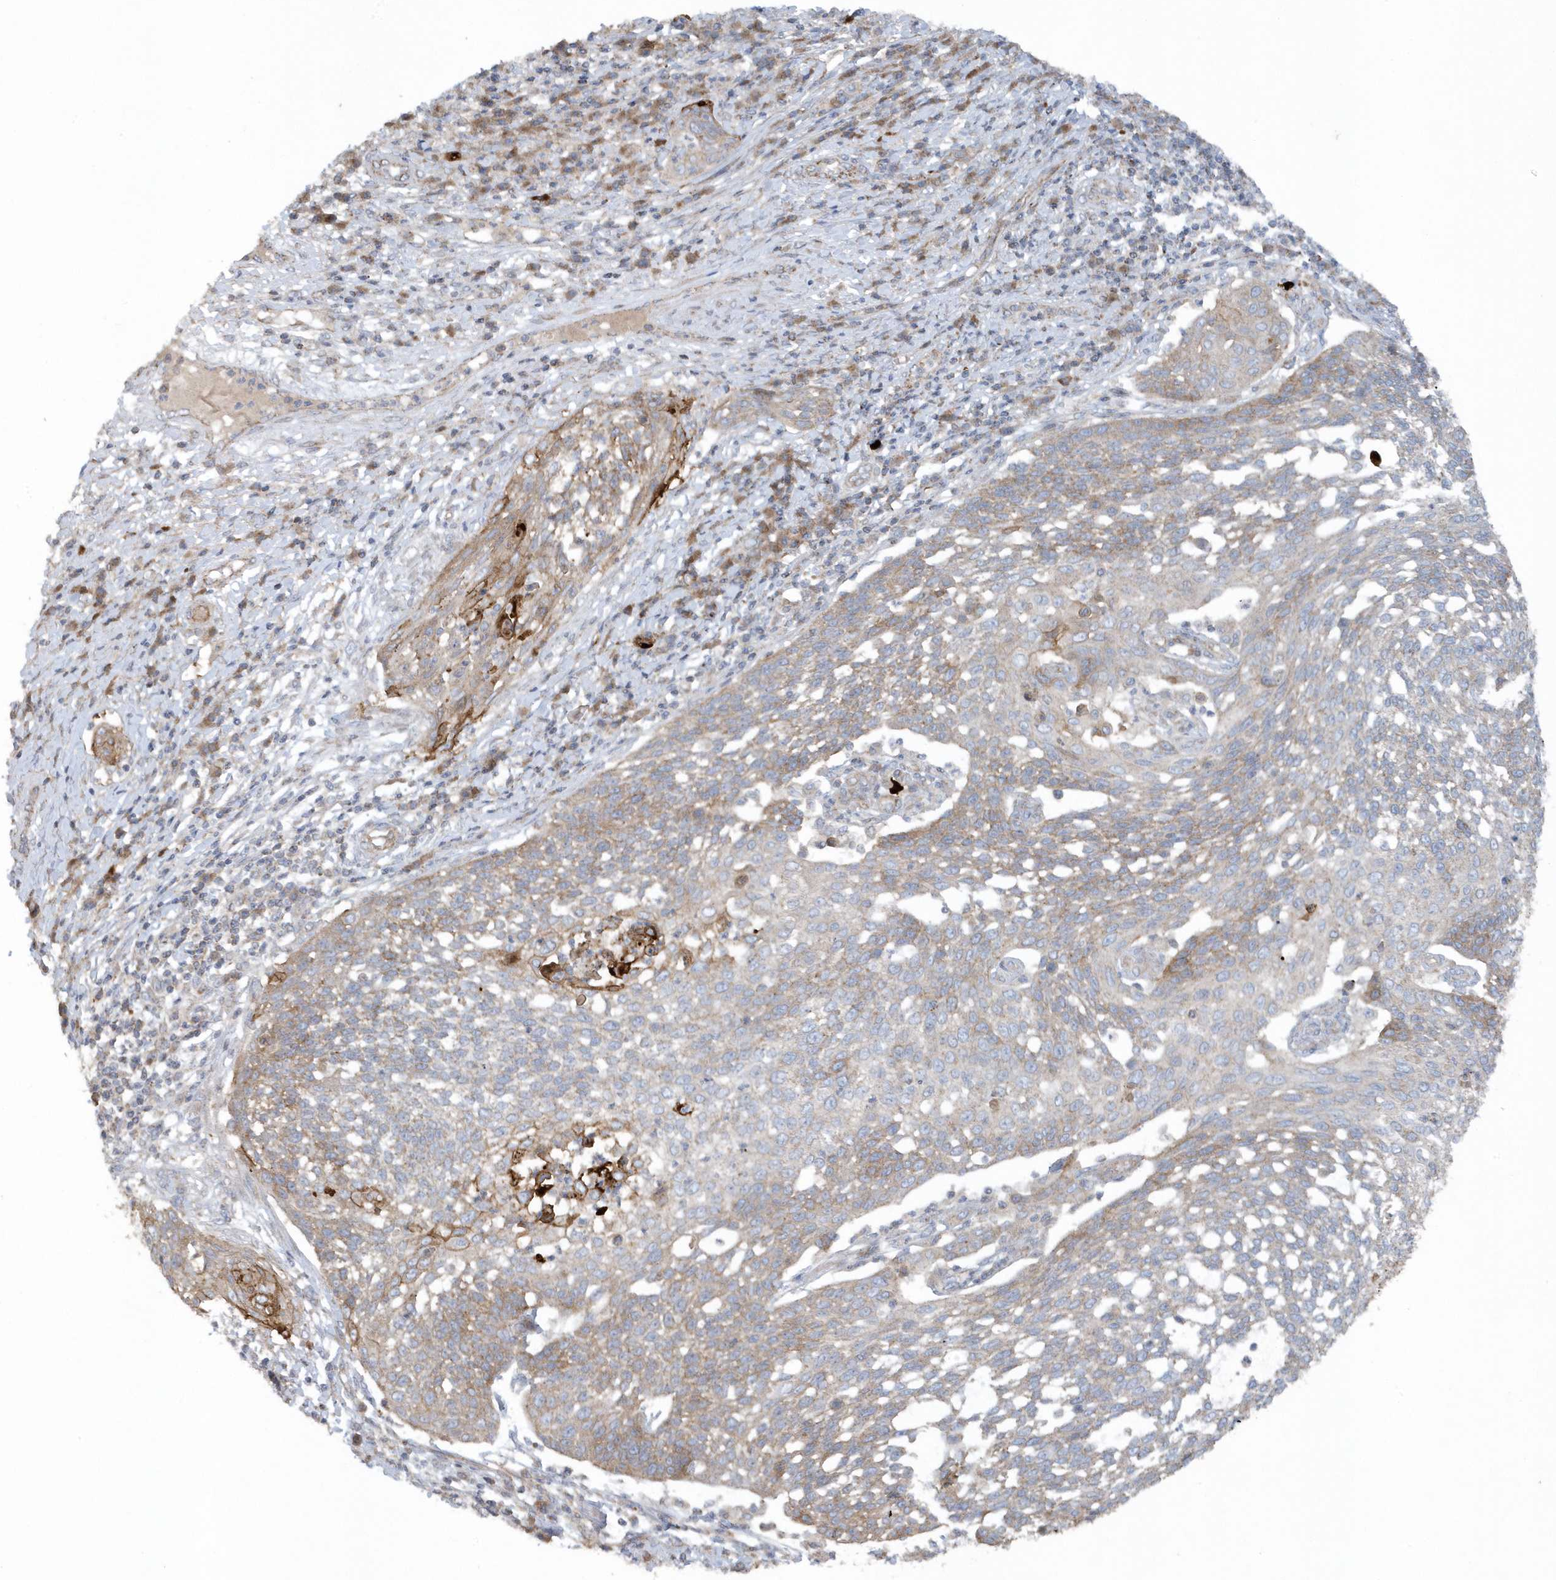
{"staining": {"intensity": "moderate", "quantity": "25%-75%", "location": "cytoplasmic/membranous"}, "tissue": "cervical cancer", "cell_type": "Tumor cells", "image_type": "cancer", "snomed": [{"axis": "morphology", "description": "Squamous cell carcinoma, NOS"}, {"axis": "topography", "description": "Cervix"}], "caption": "This is a micrograph of IHC staining of cervical squamous cell carcinoma, which shows moderate staining in the cytoplasmic/membranous of tumor cells.", "gene": "SLC38A2", "patient": {"sex": "female", "age": 34}}